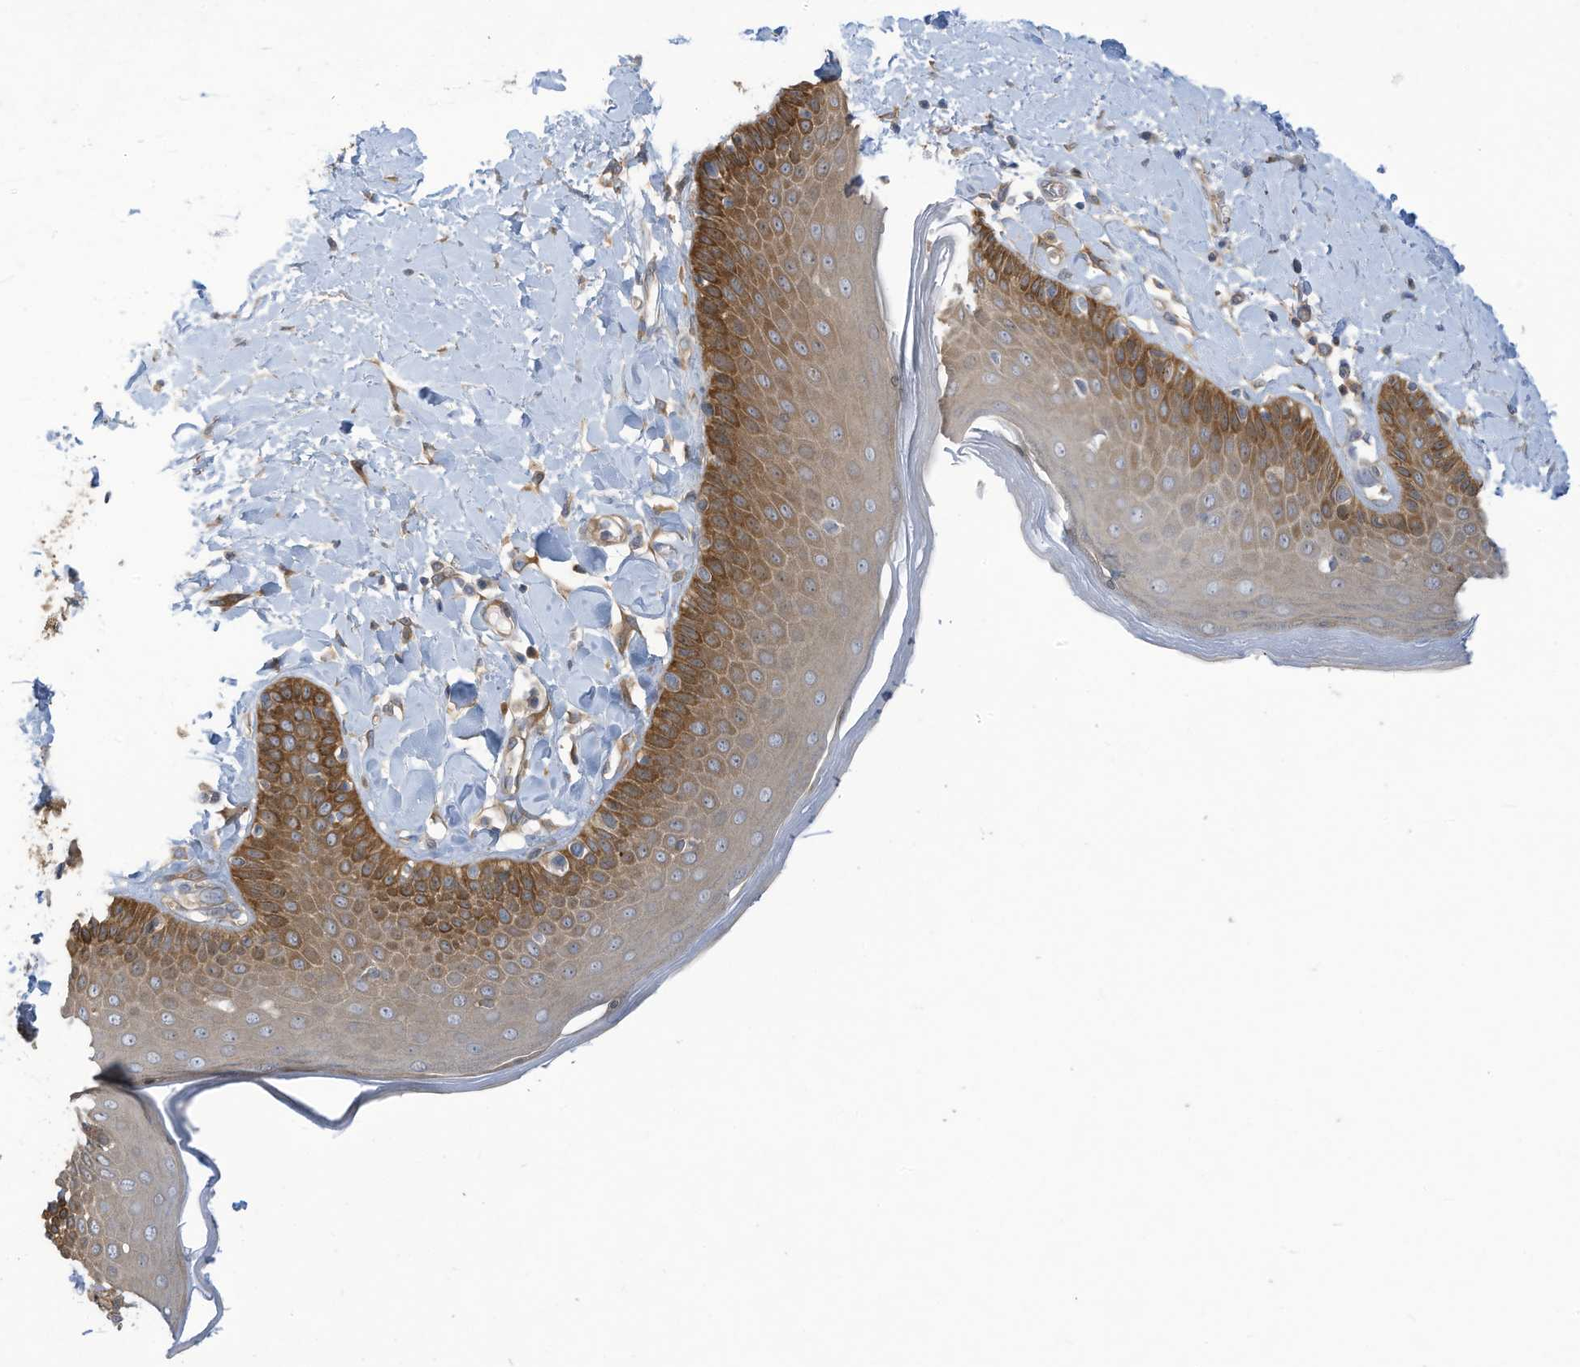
{"staining": {"intensity": "strong", "quantity": ">75%", "location": "cytoplasmic/membranous"}, "tissue": "skin", "cell_type": "Epidermal cells", "image_type": "normal", "snomed": [{"axis": "morphology", "description": "Normal tissue, NOS"}, {"axis": "topography", "description": "Anal"}], "caption": "The photomicrograph demonstrates staining of benign skin, revealing strong cytoplasmic/membranous protein expression (brown color) within epidermal cells.", "gene": "ADI1", "patient": {"sex": "male", "age": 69}}